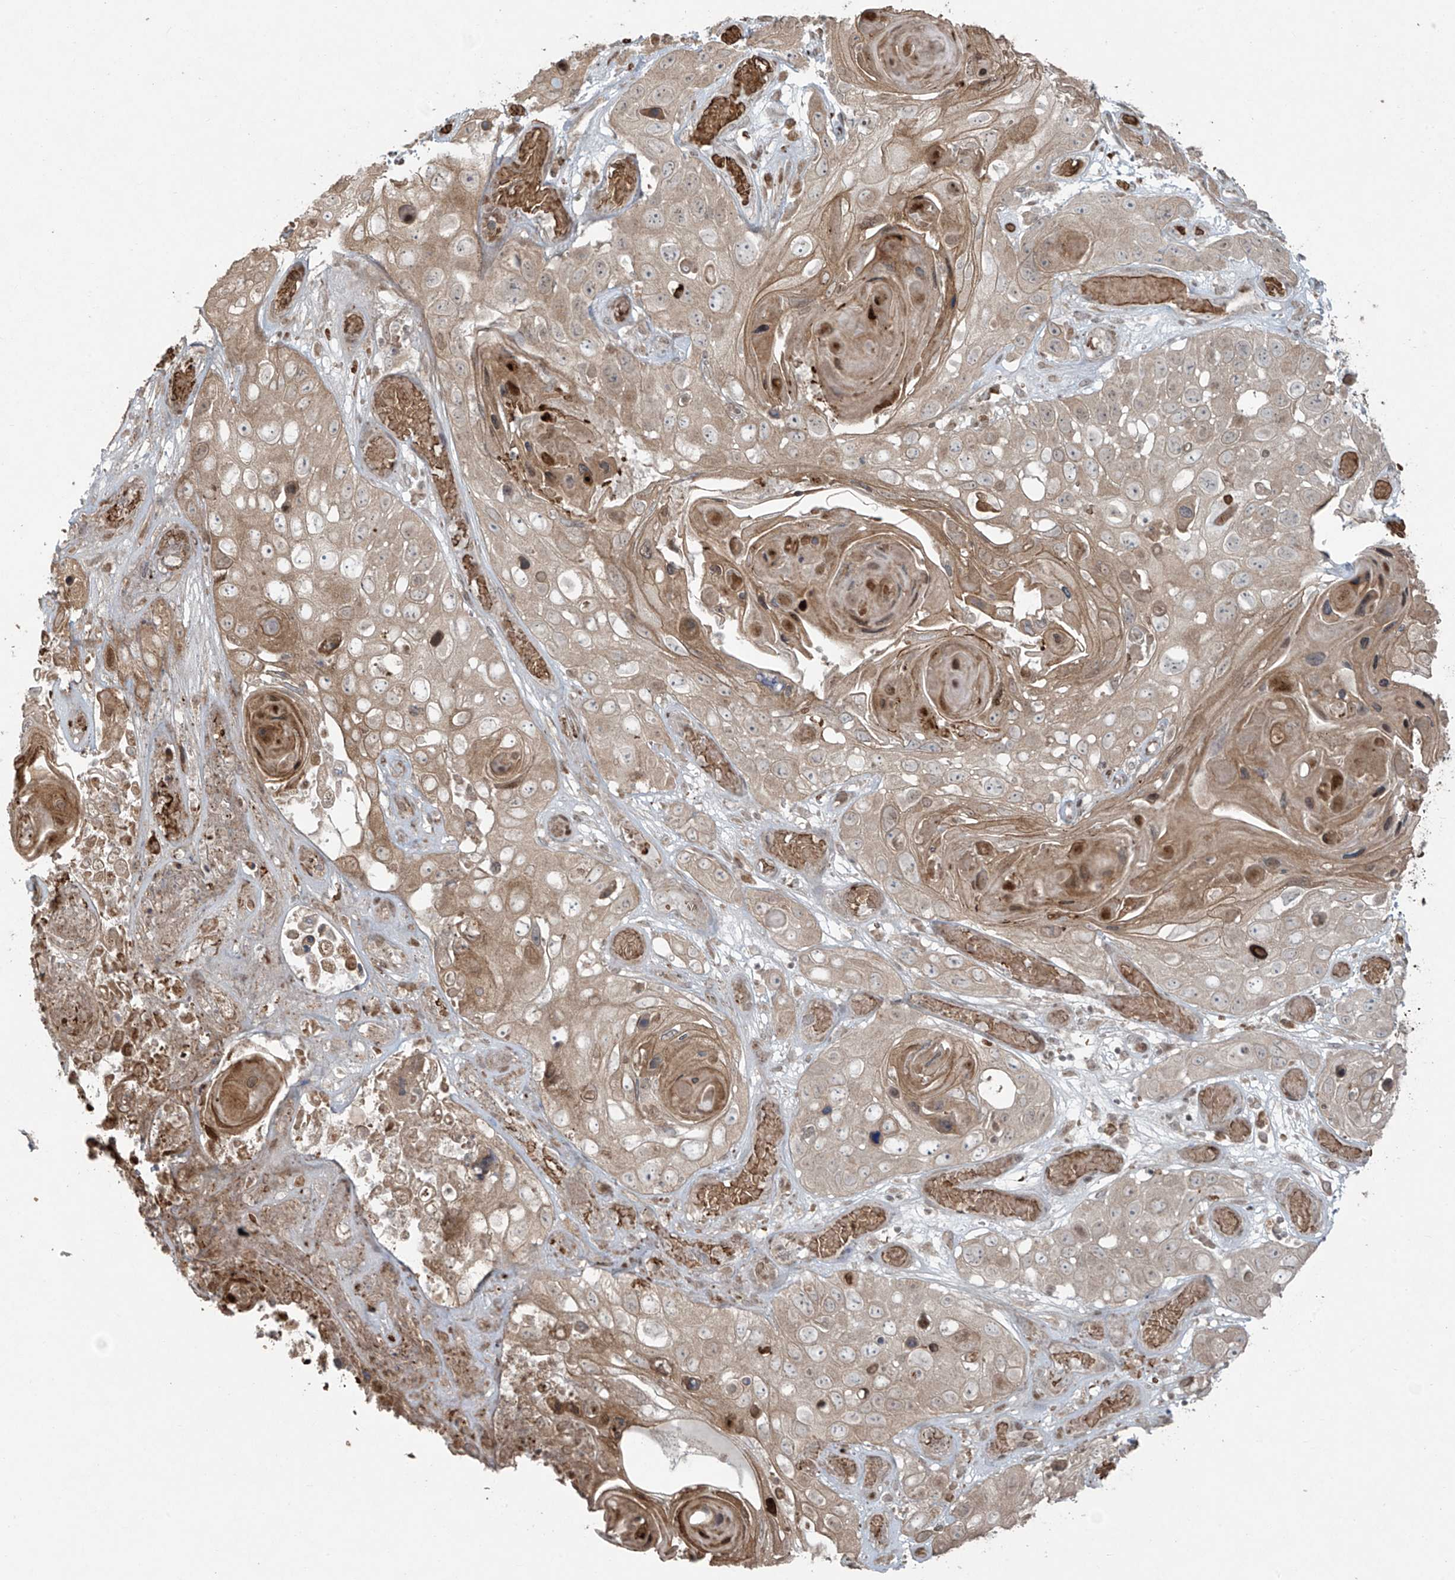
{"staining": {"intensity": "weak", "quantity": "25%-75%", "location": "cytoplasmic/membranous"}, "tissue": "skin cancer", "cell_type": "Tumor cells", "image_type": "cancer", "snomed": [{"axis": "morphology", "description": "Squamous cell carcinoma, NOS"}, {"axis": "topography", "description": "Skin"}], "caption": "Skin squamous cell carcinoma stained with a protein marker displays weak staining in tumor cells.", "gene": "TTC22", "patient": {"sex": "male", "age": 55}}